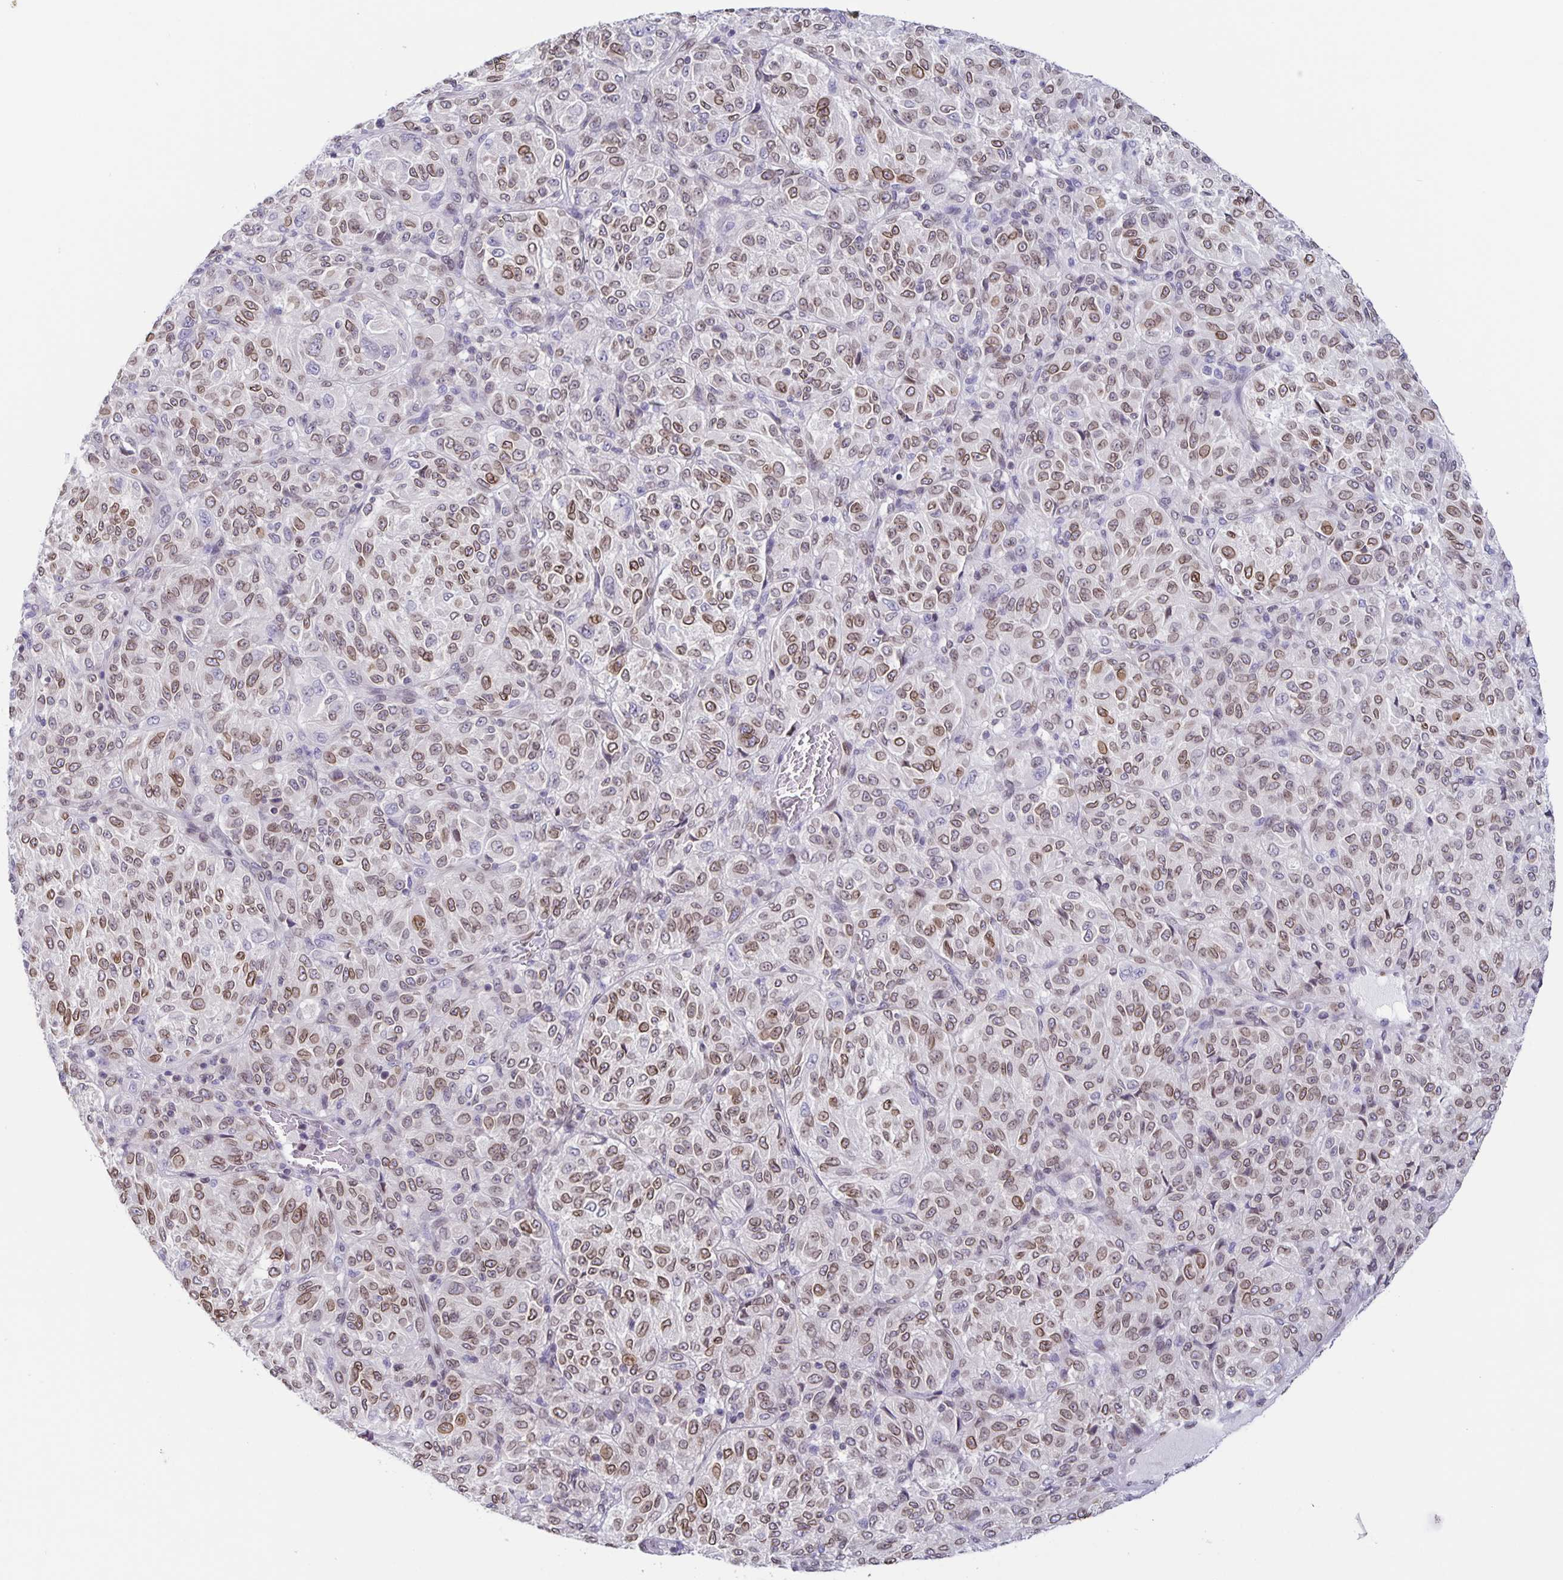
{"staining": {"intensity": "moderate", "quantity": ">75%", "location": "cytoplasmic/membranous,nuclear"}, "tissue": "melanoma", "cell_type": "Tumor cells", "image_type": "cancer", "snomed": [{"axis": "morphology", "description": "Malignant melanoma, Metastatic site"}, {"axis": "topography", "description": "Brain"}], "caption": "Immunohistochemical staining of melanoma reveals moderate cytoplasmic/membranous and nuclear protein expression in about >75% of tumor cells.", "gene": "SYNE2", "patient": {"sex": "female", "age": 56}}